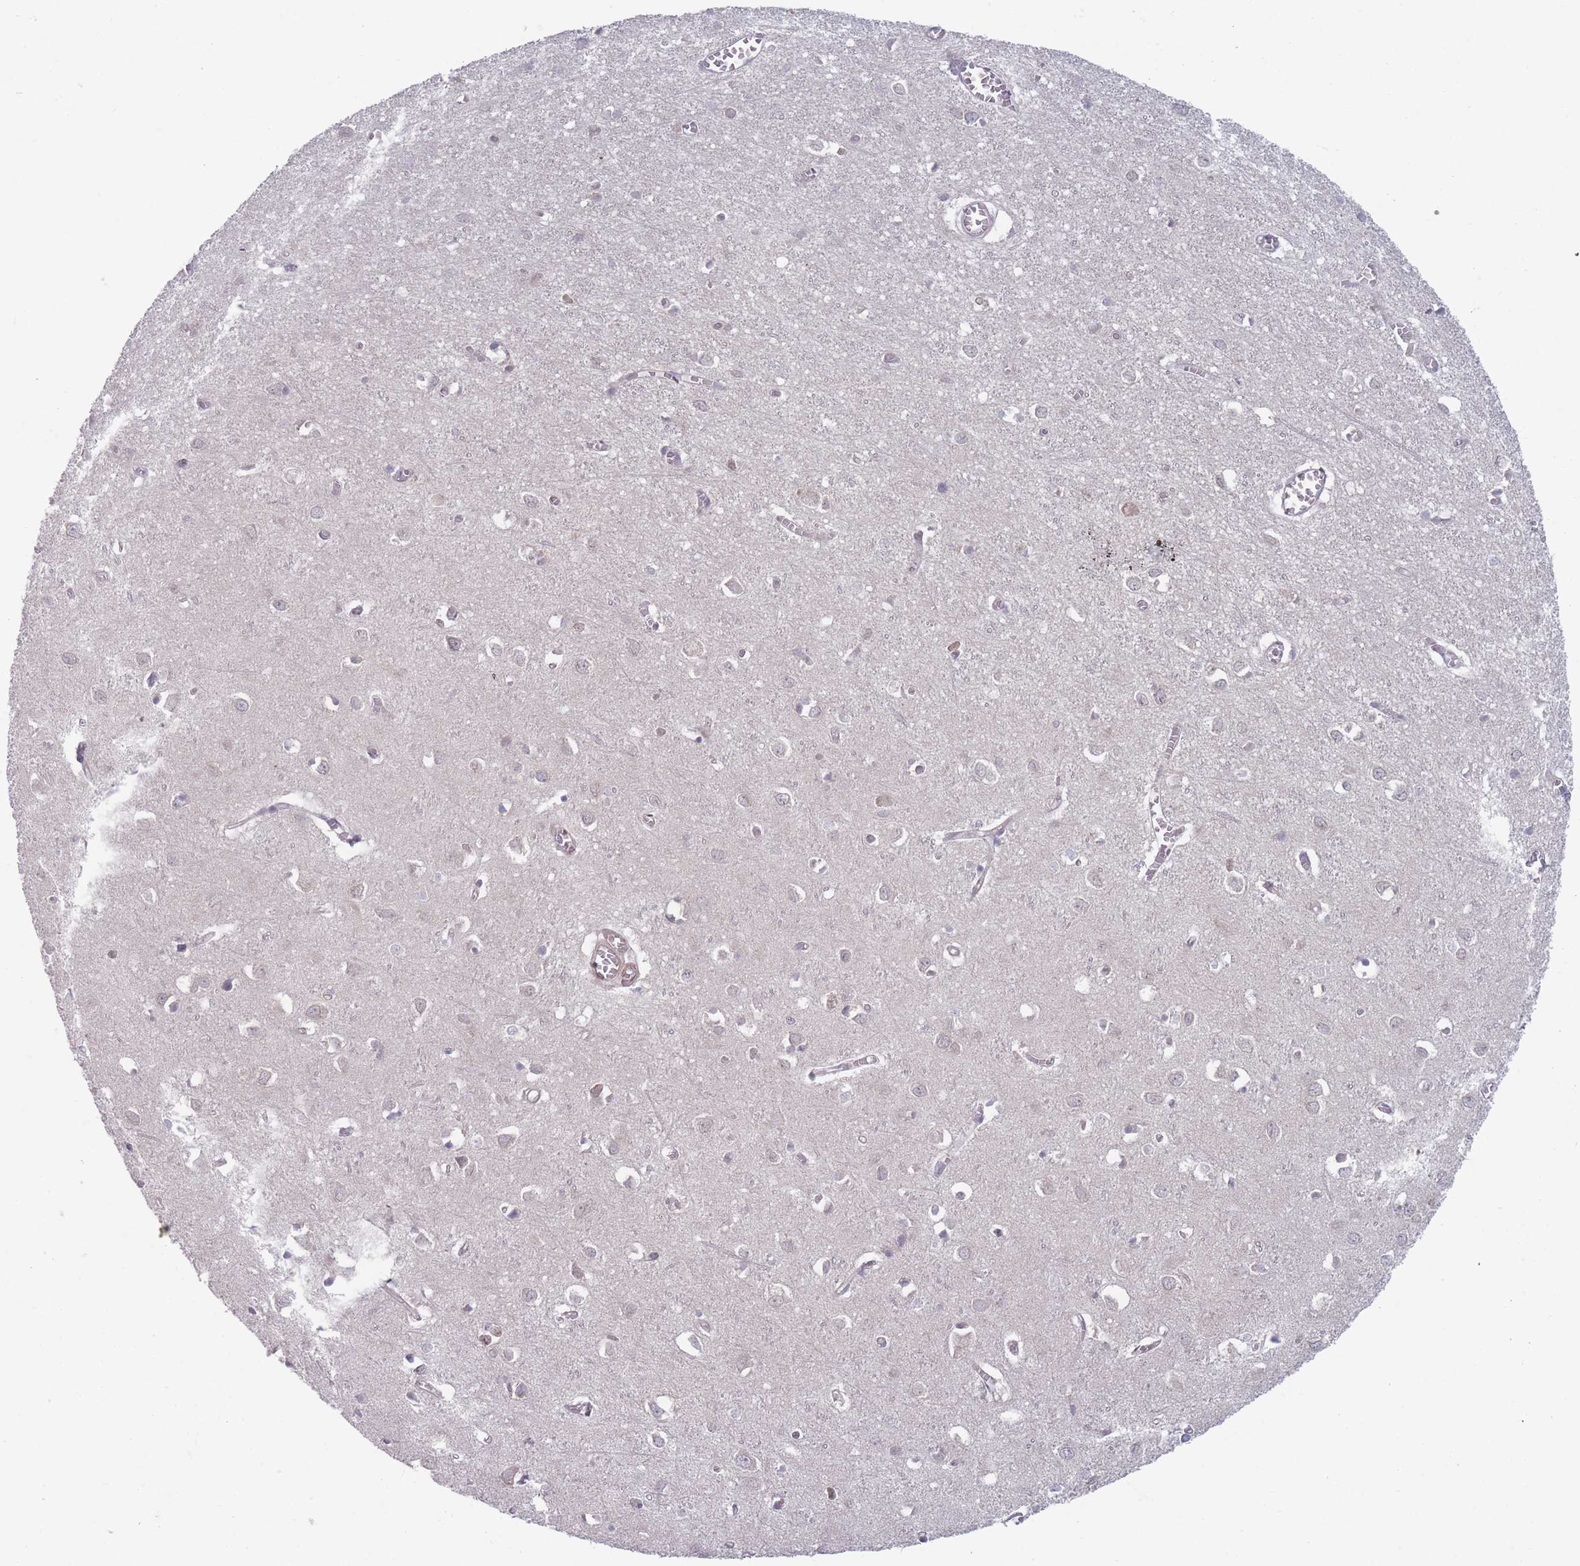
{"staining": {"intensity": "weak", "quantity": "<25%", "location": "cytoplasmic/membranous"}, "tissue": "cerebral cortex", "cell_type": "Endothelial cells", "image_type": "normal", "snomed": [{"axis": "morphology", "description": "Normal tissue, NOS"}, {"axis": "topography", "description": "Cerebral cortex"}], "caption": "A micrograph of human cerebral cortex is negative for staining in endothelial cells. (Stains: DAB (3,3'-diaminobenzidine) immunohistochemistry (IHC) with hematoxylin counter stain, Microscopy: brightfield microscopy at high magnification).", "gene": "VRK2", "patient": {"sex": "female", "age": 64}}